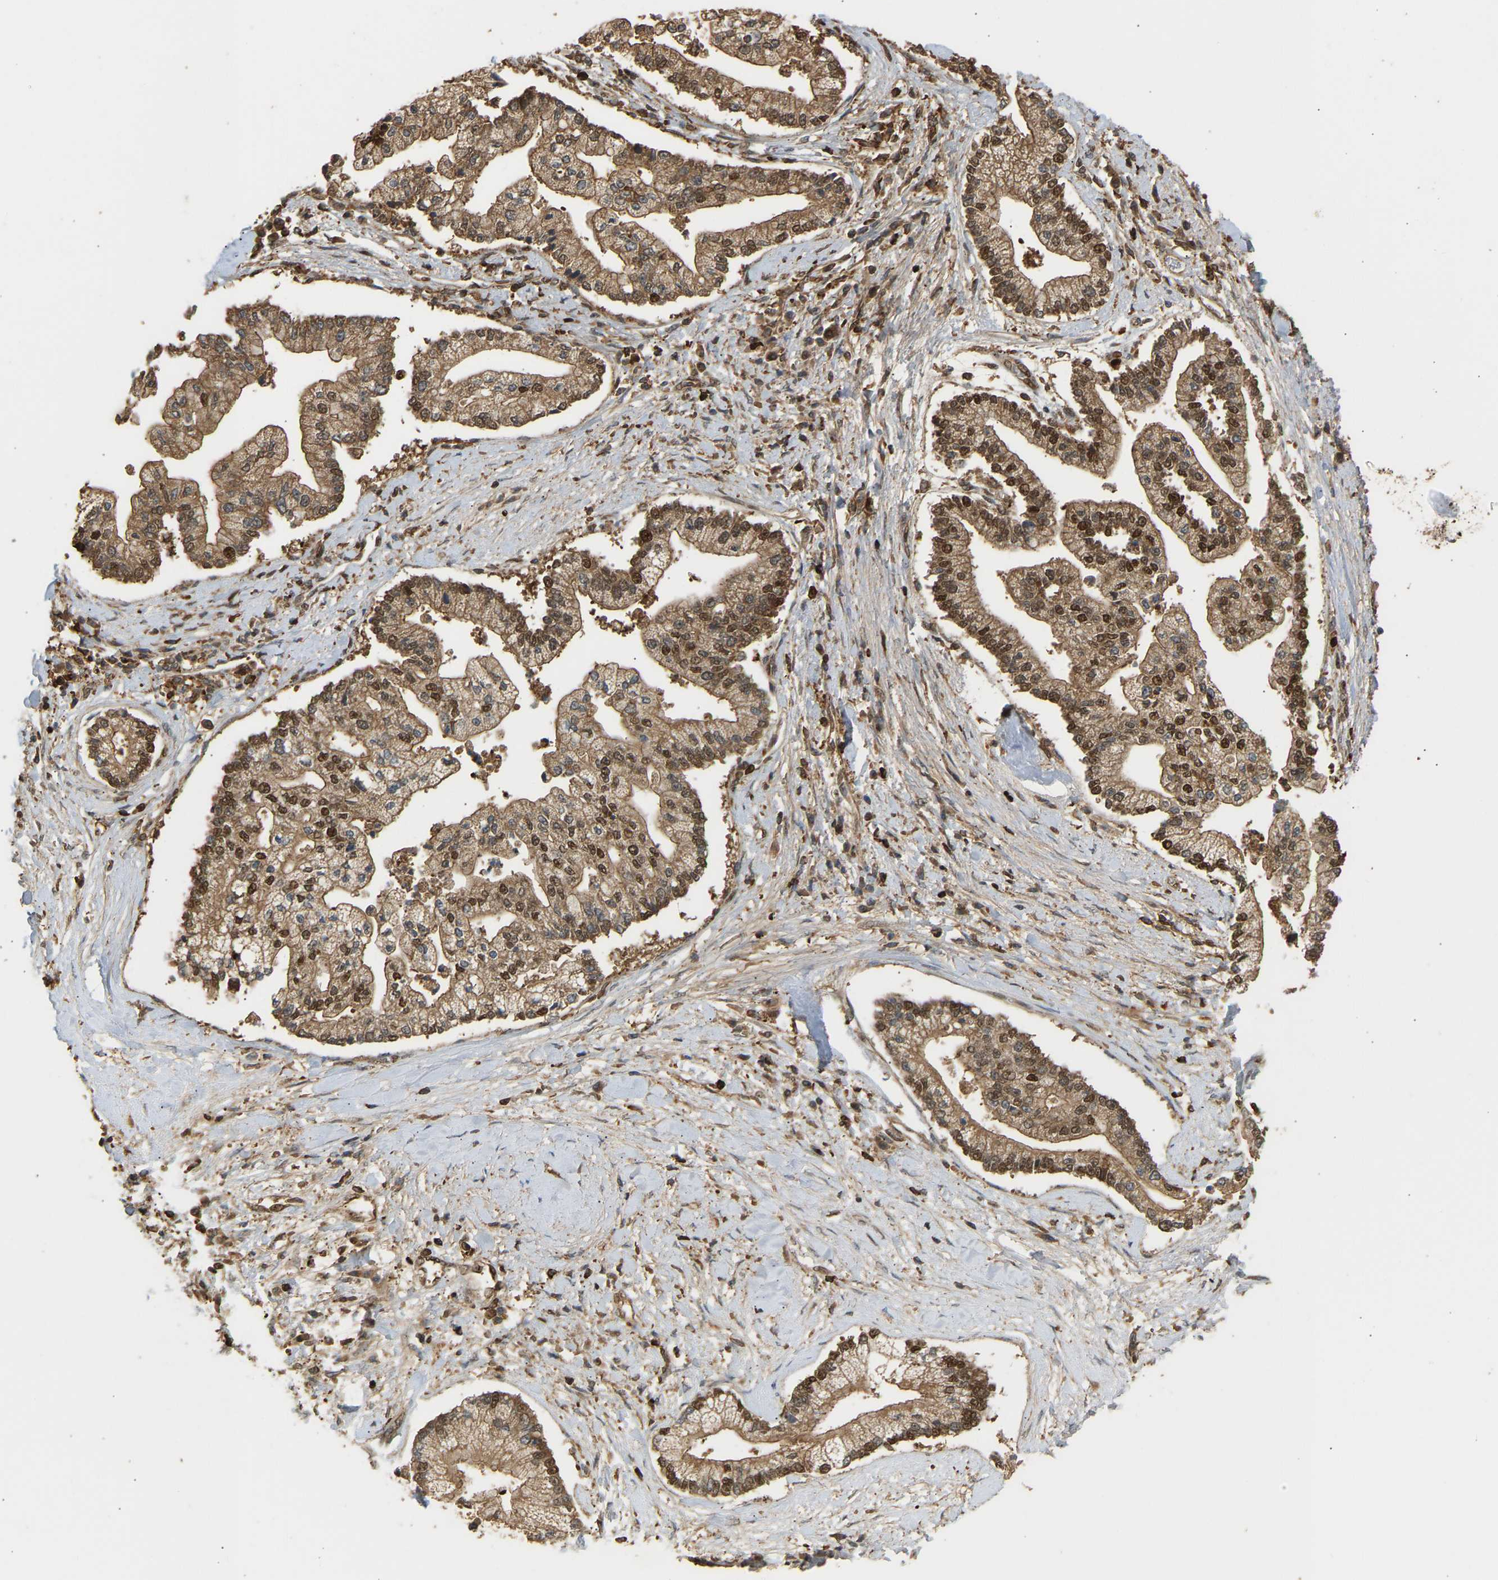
{"staining": {"intensity": "moderate", "quantity": ">75%", "location": "cytoplasmic/membranous,nuclear"}, "tissue": "liver cancer", "cell_type": "Tumor cells", "image_type": "cancer", "snomed": [{"axis": "morphology", "description": "Cholangiocarcinoma"}, {"axis": "topography", "description": "Liver"}], "caption": "IHC (DAB (3,3'-diaminobenzidine)) staining of liver cancer displays moderate cytoplasmic/membranous and nuclear protein staining in about >75% of tumor cells.", "gene": "GOPC", "patient": {"sex": "male", "age": 50}}